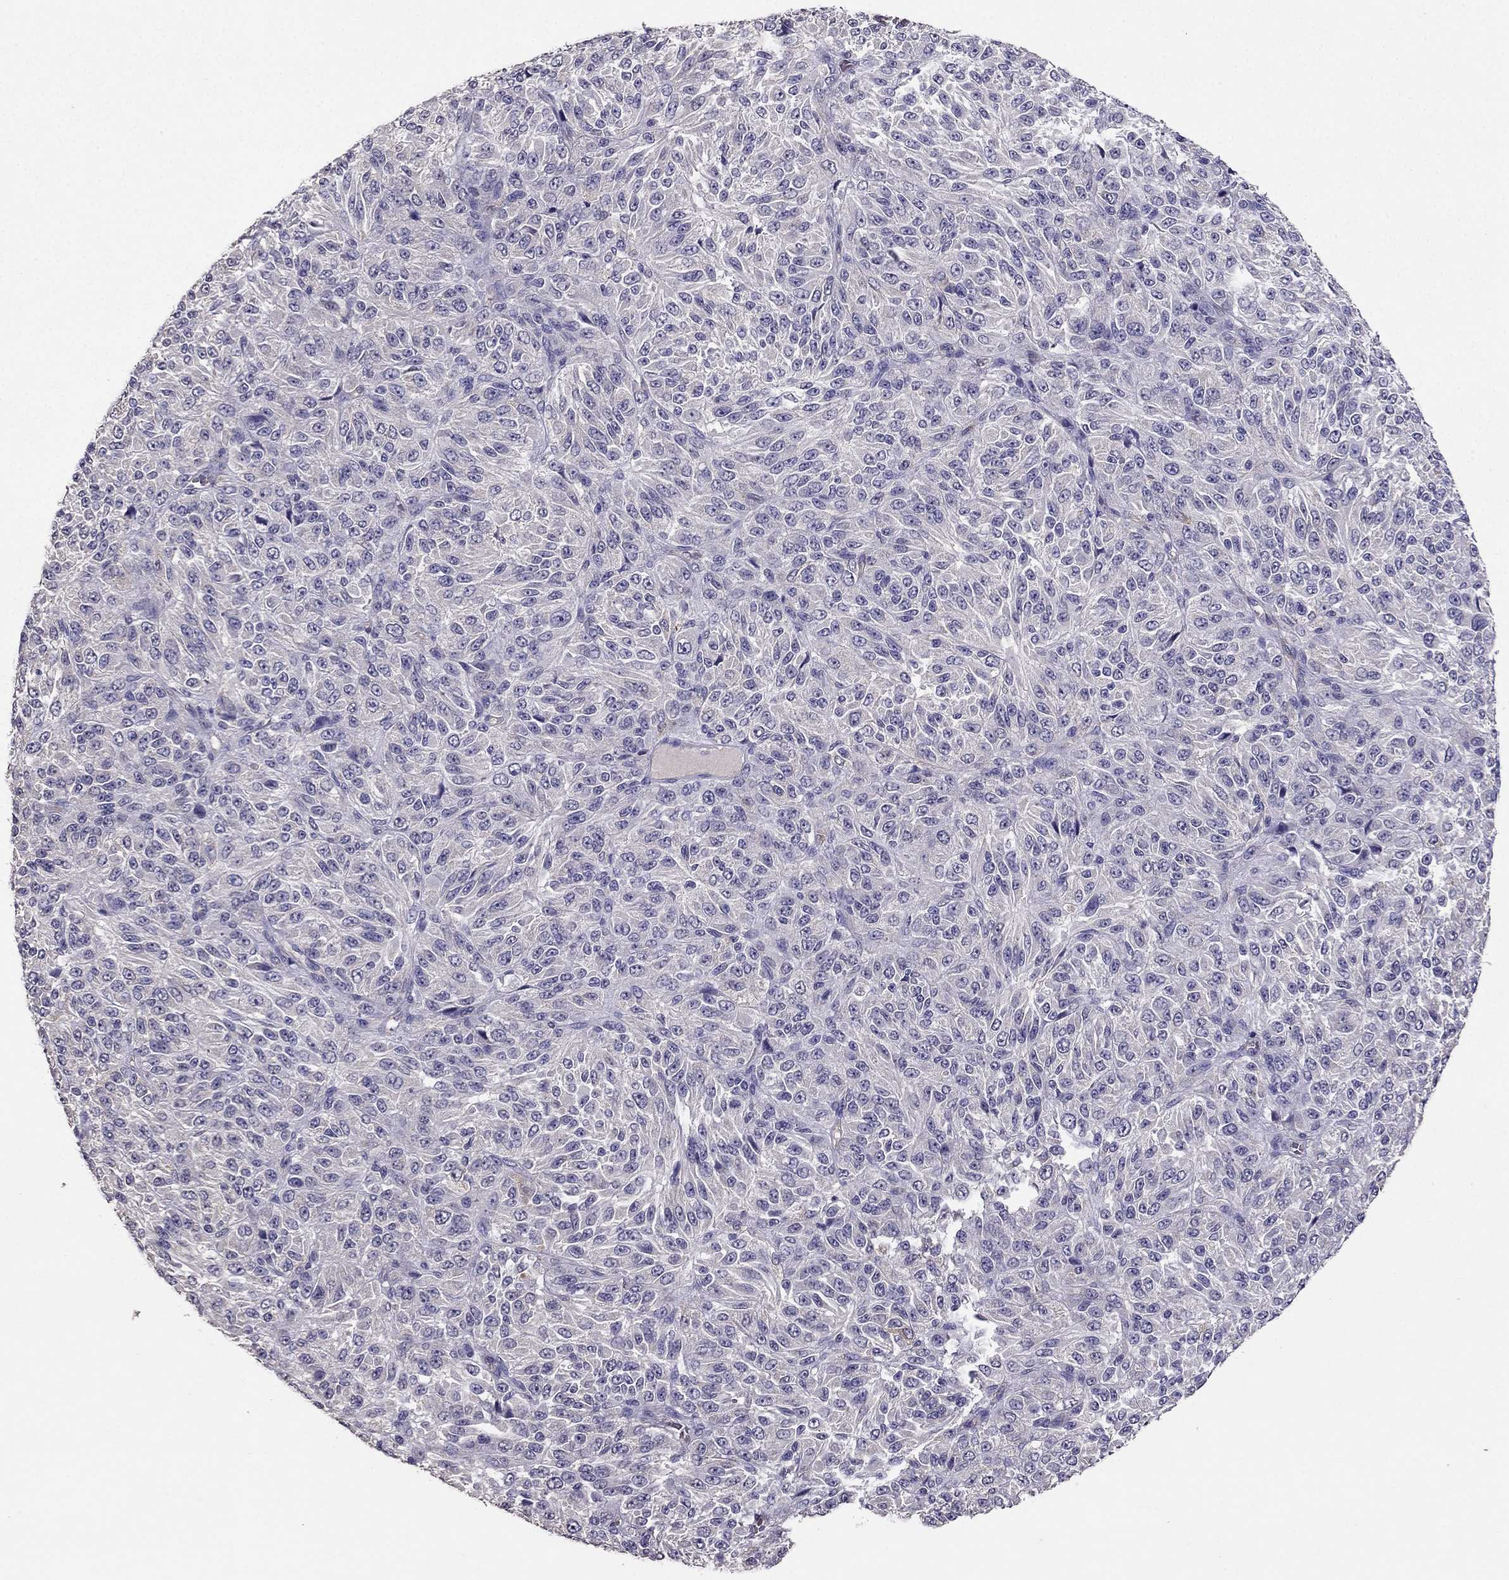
{"staining": {"intensity": "weak", "quantity": "<25%", "location": "cytoplasmic/membranous"}, "tissue": "melanoma", "cell_type": "Tumor cells", "image_type": "cancer", "snomed": [{"axis": "morphology", "description": "Malignant melanoma, Metastatic site"}, {"axis": "topography", "description": "Brain"}], "caption": "The immunohistochemistry photomicrograph has no significant staining in tumor cells of malignant melanoma (metastatic site) tissue. Brightfield microscopy of immunohistochemistry (IHC) stained with DAB (brown) and hematoxylin (blue), captured at high magnification.", "gene": "RFLNB", "patient": {"sex": "female", "age": 56}}